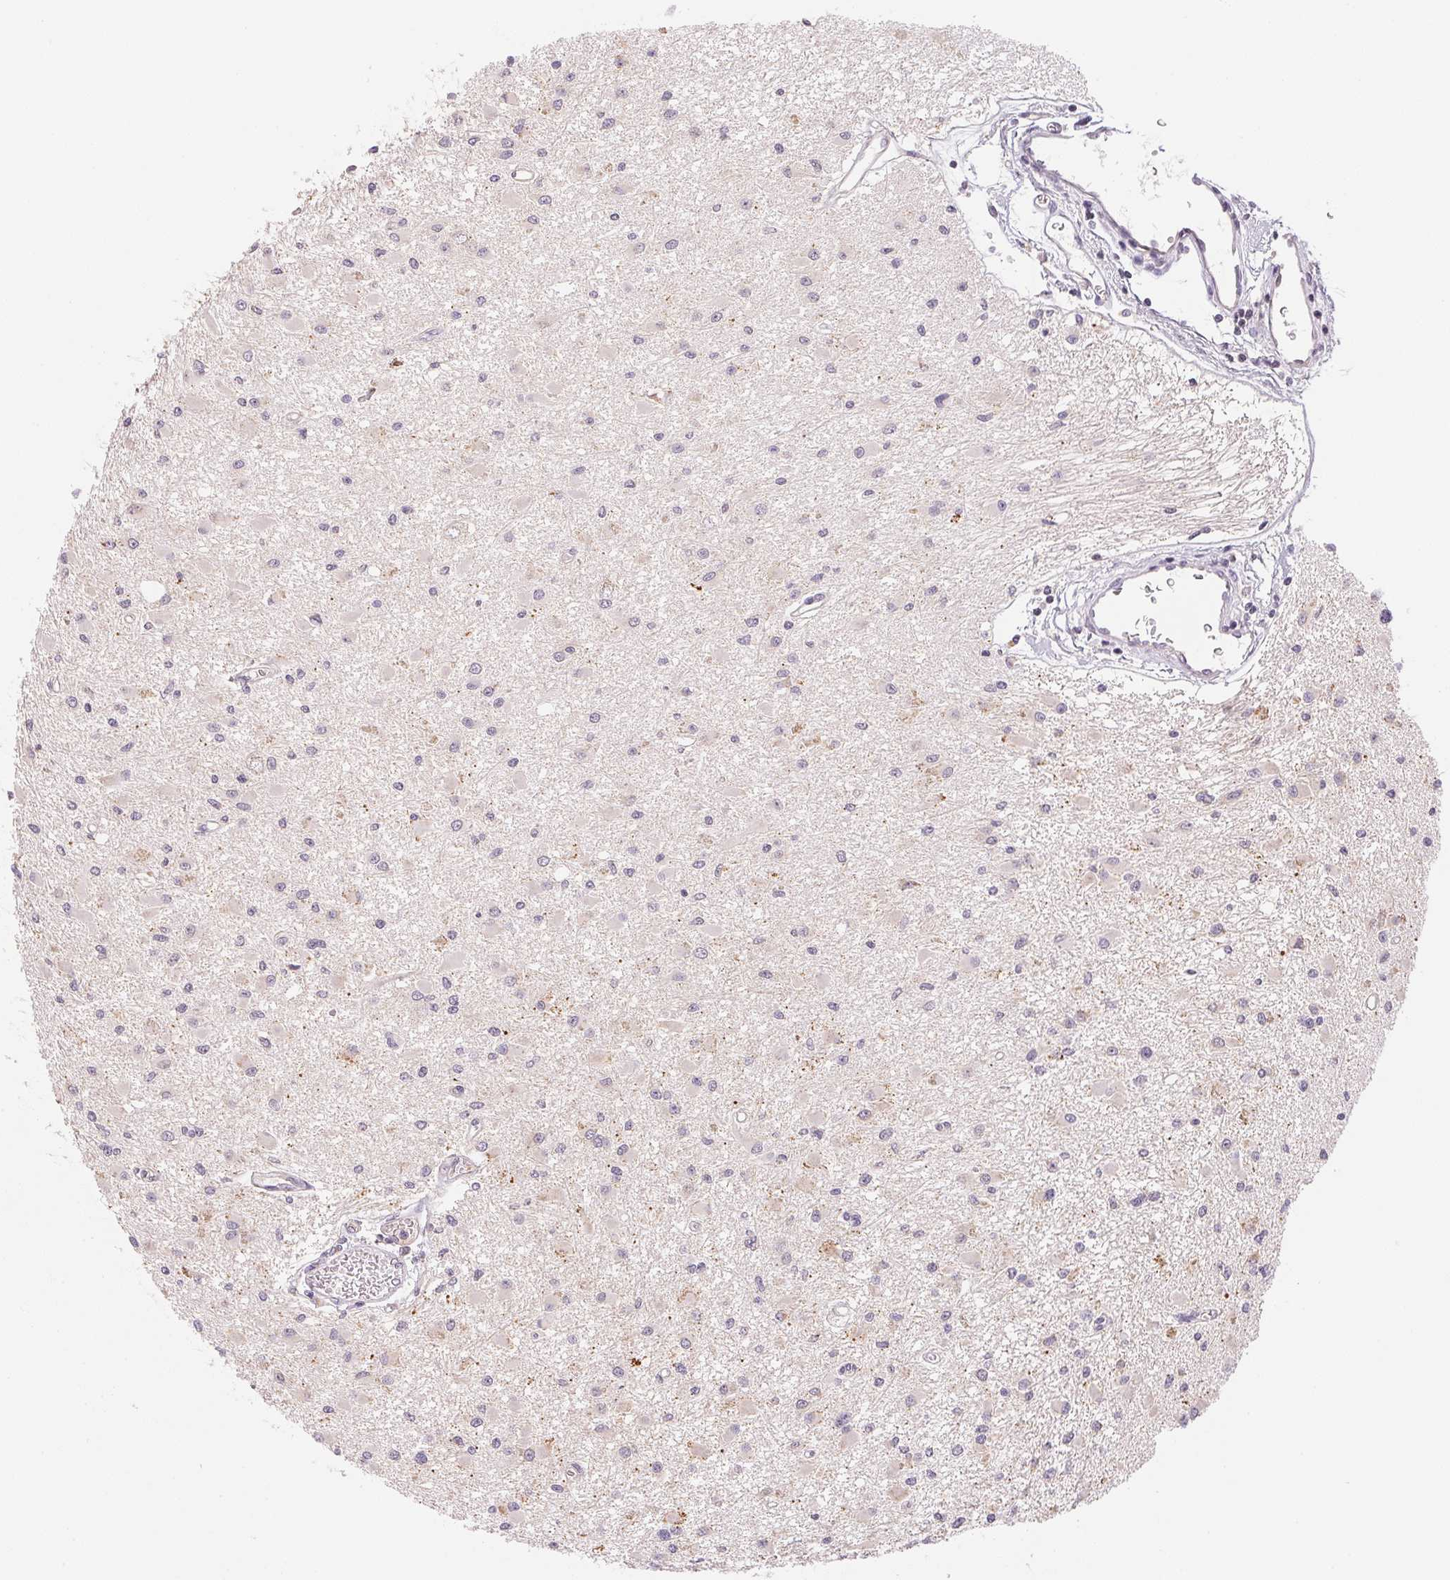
{"staining": {"intensity": "weak", "quantity": "25%-75%", "location": "cytoplasmic/membranous"}, "tissue": "glioma", "cell_type": "Tumor cells", "image_type": "cancer", "snomed": [{"axis": "morphology", "description": "Glioma, malignant, High grade"}, {"axis": "topography", "description": "Brain"}], "caption": "Malignant glioma (high-grade) stained with a protein marker reveals weak staining in tumor cells.", "gene": "BNIP5", "patient": {"sex": "male", "age": 54}}